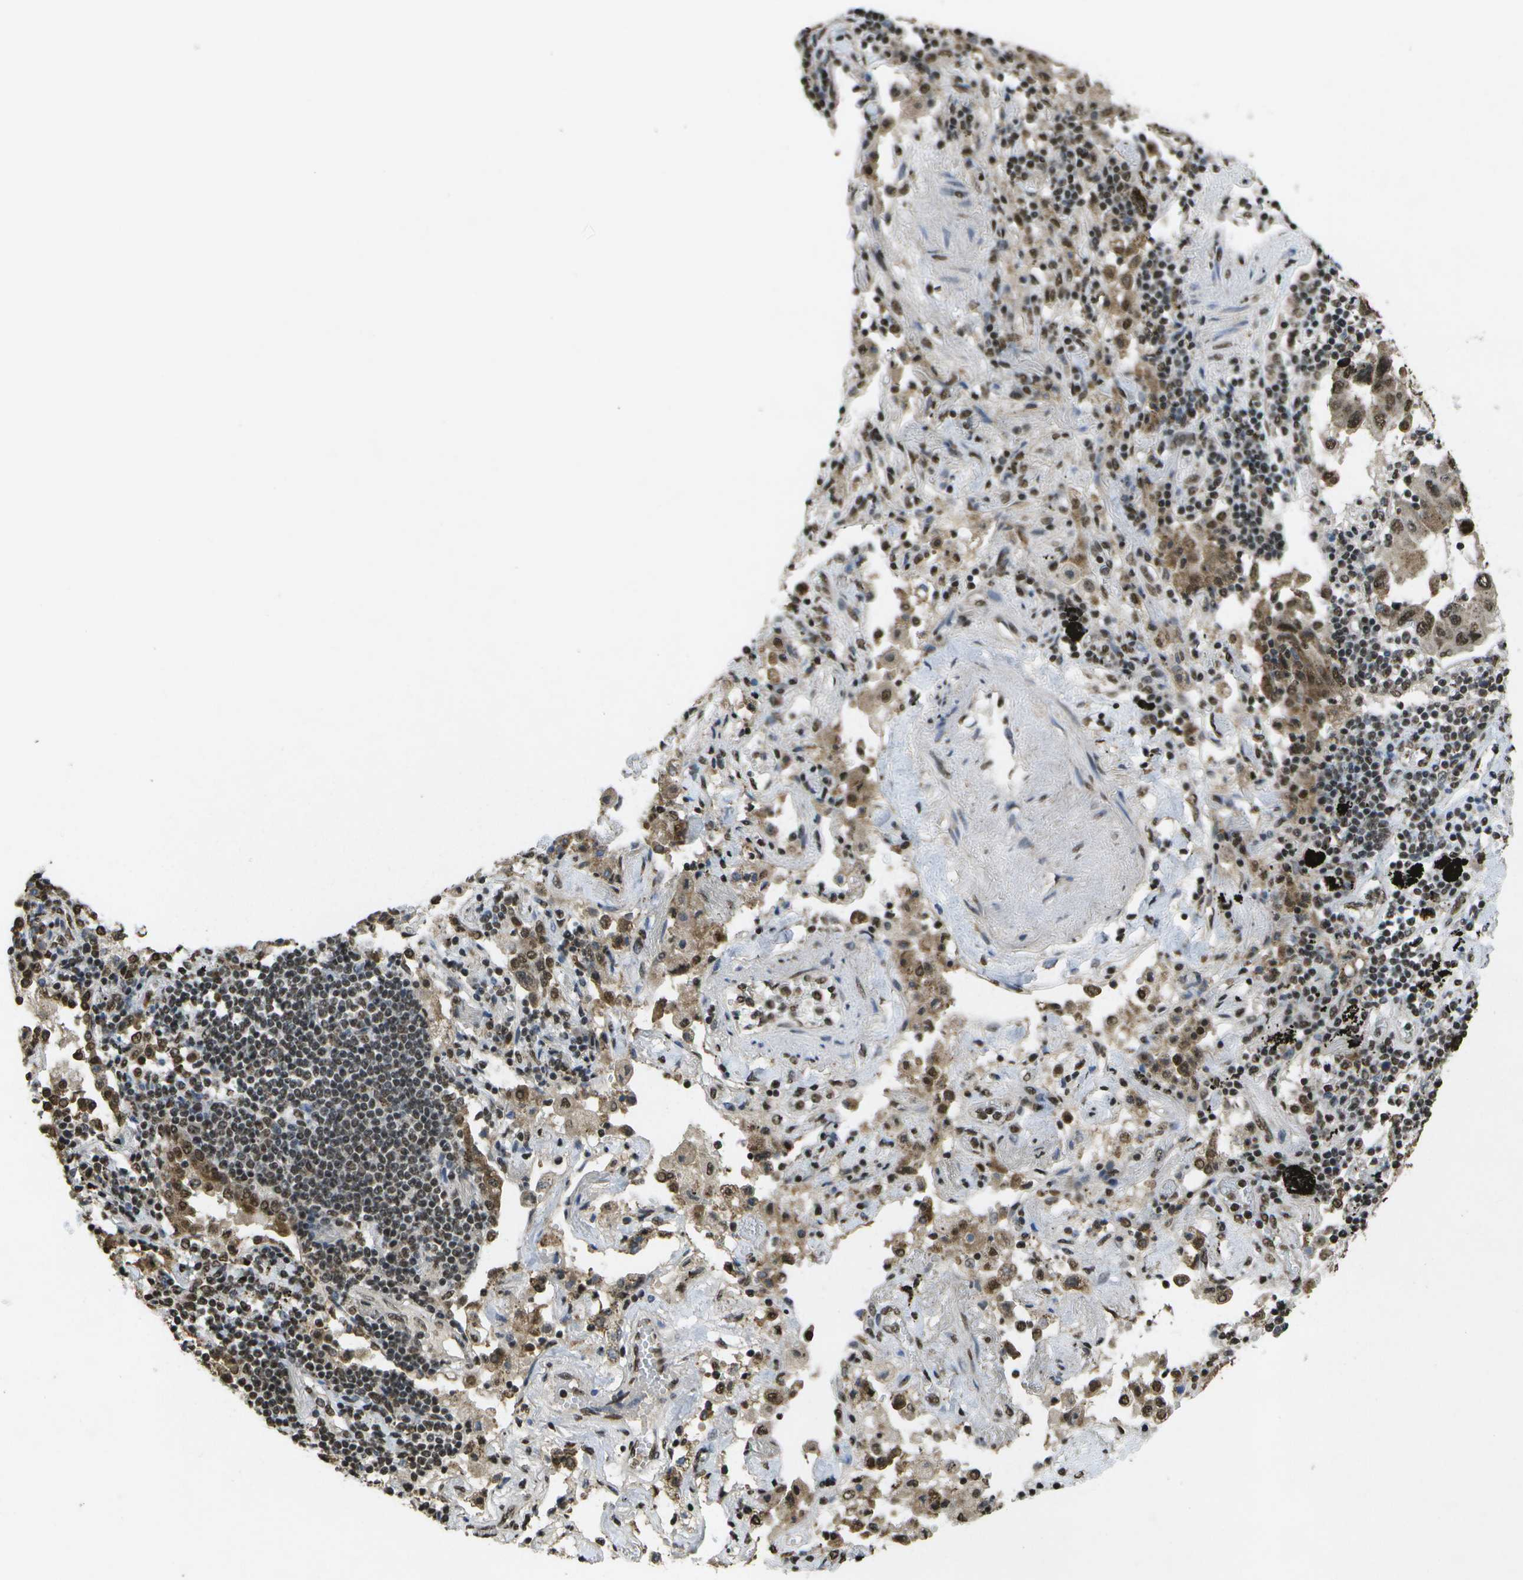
{"staining": {"intensity": "strong", "quantity": ">75%", "location": "nuclear"}, "tissue": "lung cancer", "cell_type": "Tumor cells", "image_type": "cancer", "snomed": [{"axis": "morphology", "description": "Adenocarcinoma, NOS"}, {"axis": "topography", "description": "Lung"}], "caption": "A histopathology image of human lung cancer (adenocarcinoma) stained for a protein demonstrates strong nuclear brown staining in tumor cells.", "gene": "SPEN", "patient": {"sex": "female", "age": 65}}